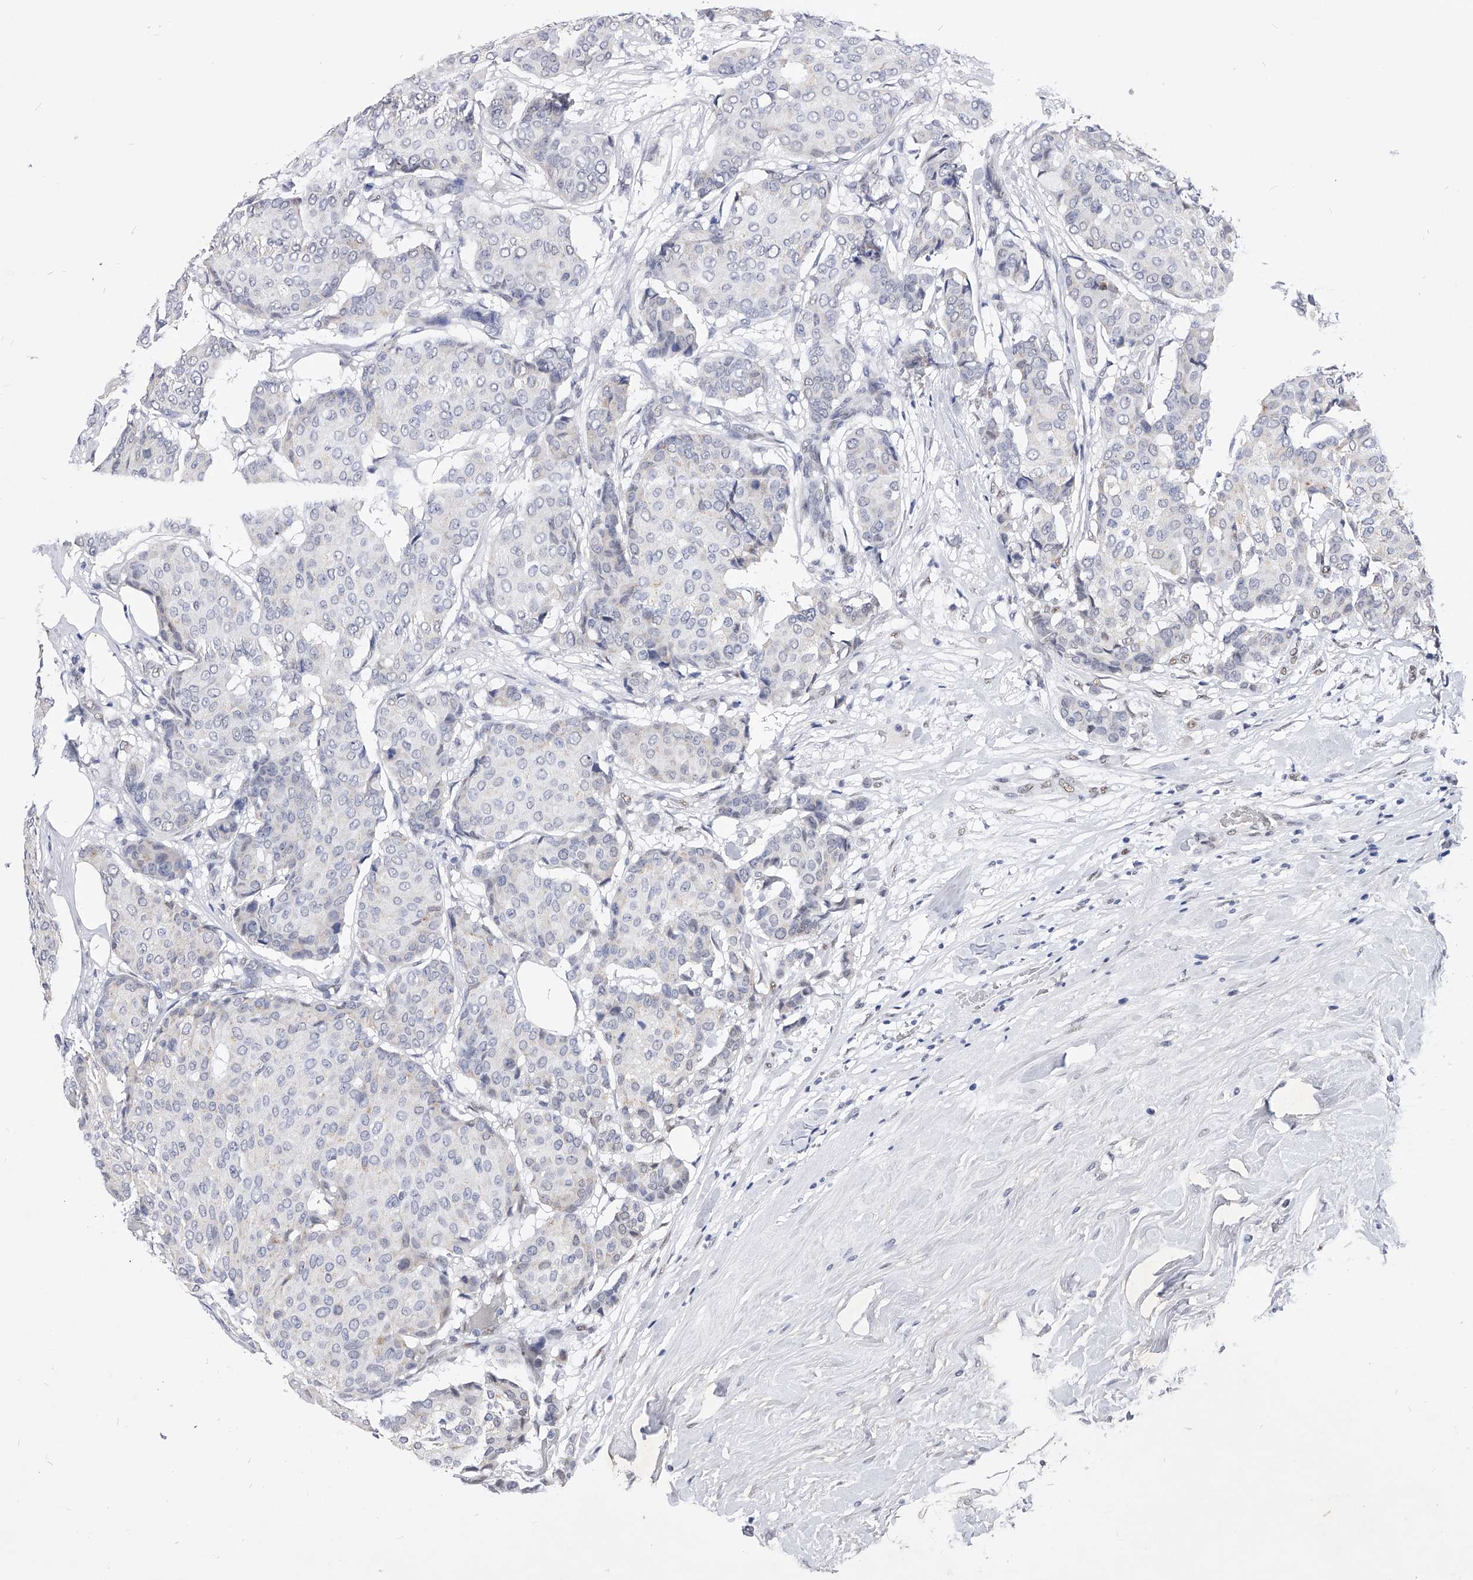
{"staining": {"intensity": "negative", "quantity": "none", "location": "none"}, "tissue": "breast cancer", "cell_type": "Tumor cells", "image_type": "cancer", "snomed": [{"axis": "morphology", "description": "Duct carcinoma"}, {"axis": "topography", "description": "Breast"}], "caption": "Immunohistochemical staining of breast intraductal carcinoma exhibits no significant staining in tumor cells.", "gene": "ZNF529", "patient": {"sex": "female", "age": 75}}